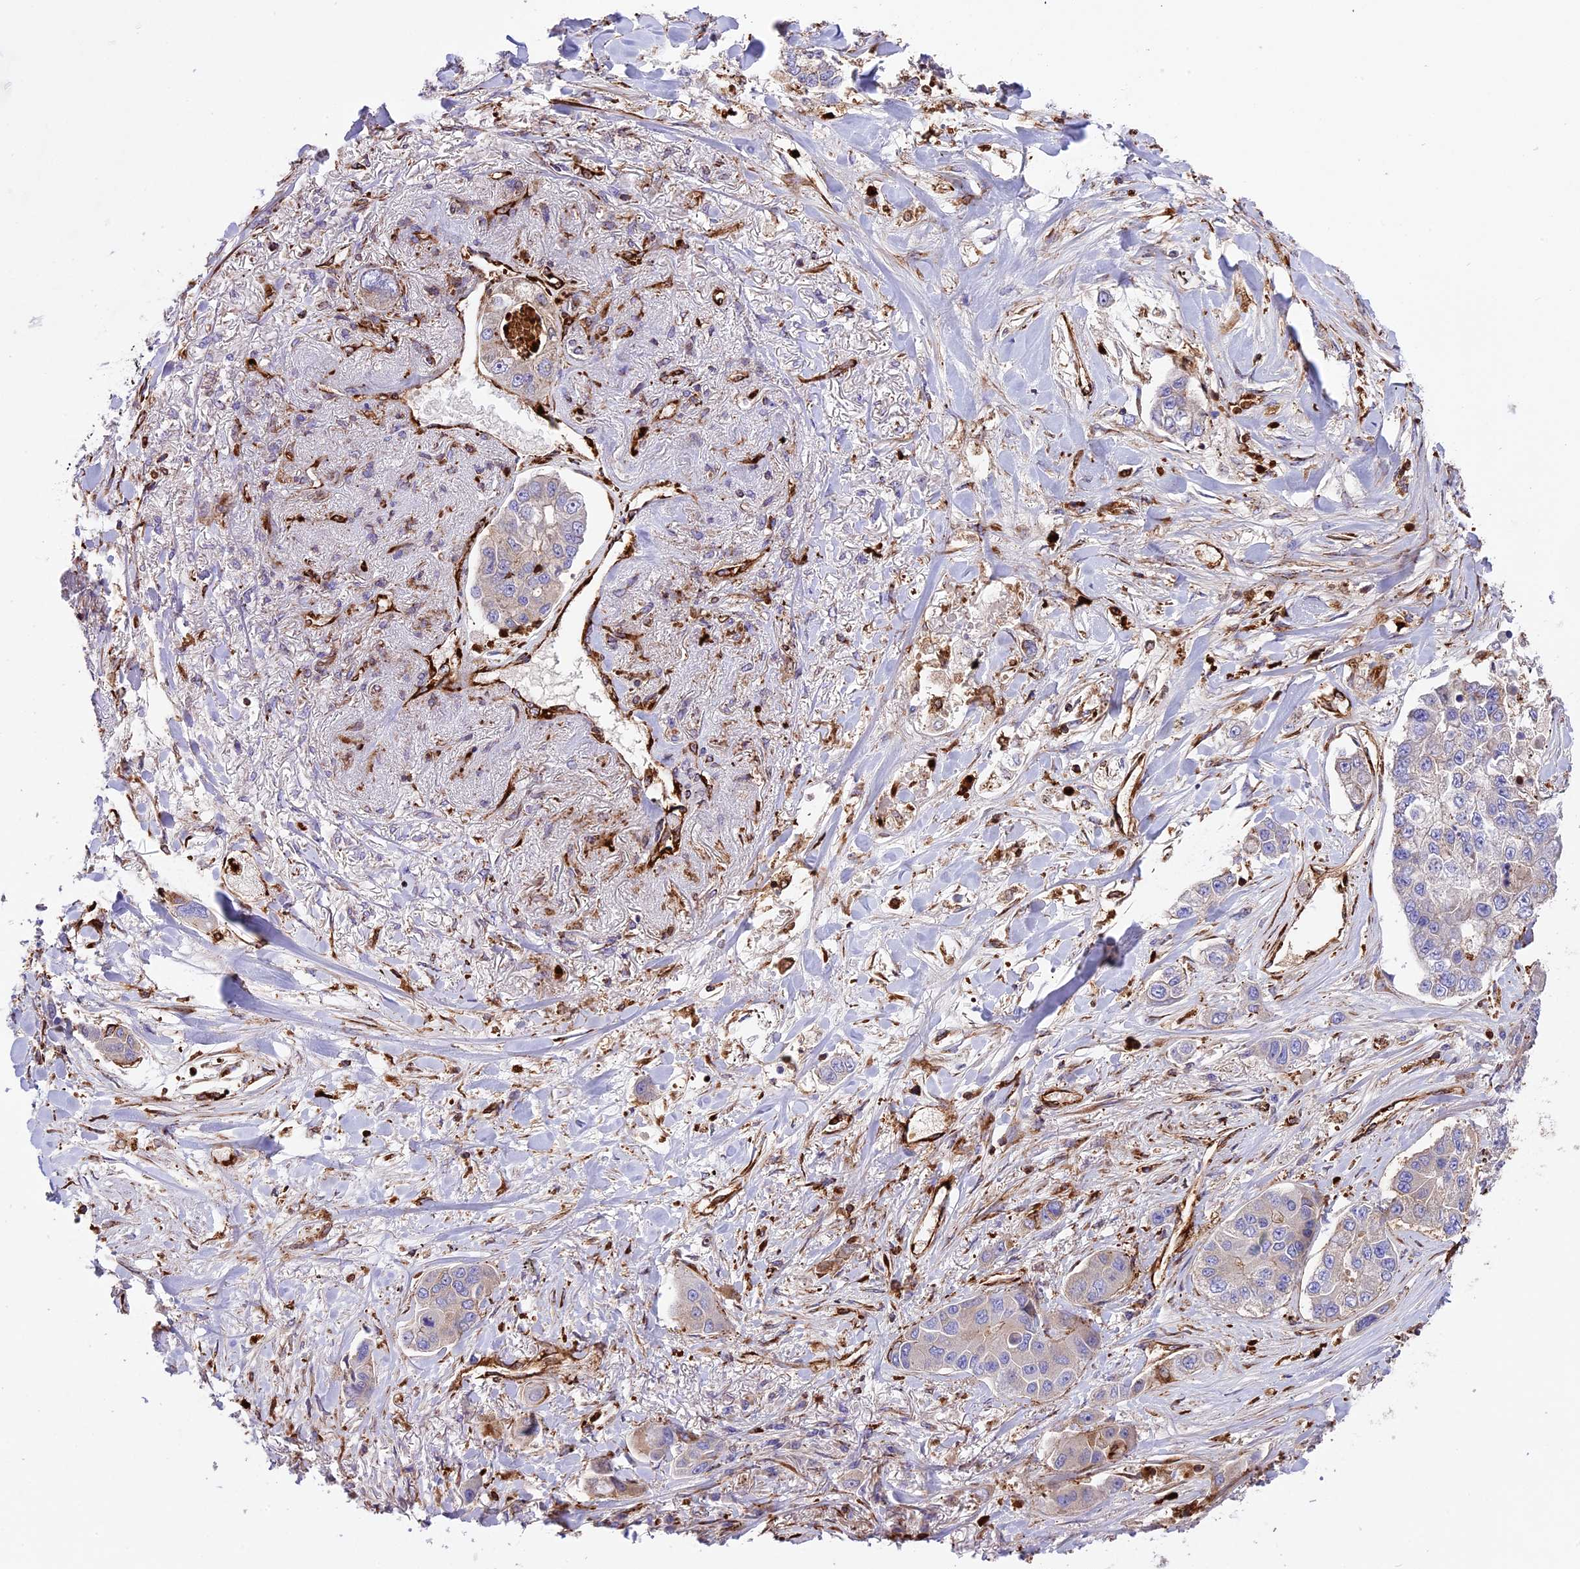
{"staining": {"intensity": "weak", "quantity": "<25%", "location": "cytoplasmic/membranous"}, "tissue": "lung cancer", "cell_type": "Tumor cells", "image_type": "cancer", "snomed": [{"axis": "morphology", "description": "Adenocarcinoma, NOS"}, {"axis": "topography", "description": "Lung"}], "caption": "Adenocarcinoma (lung) was stained to show a protein in brown. There is no significant staining in tumor cells.", "gene": "CD99L2", "patient": {"sex": "male", "age": 49}}